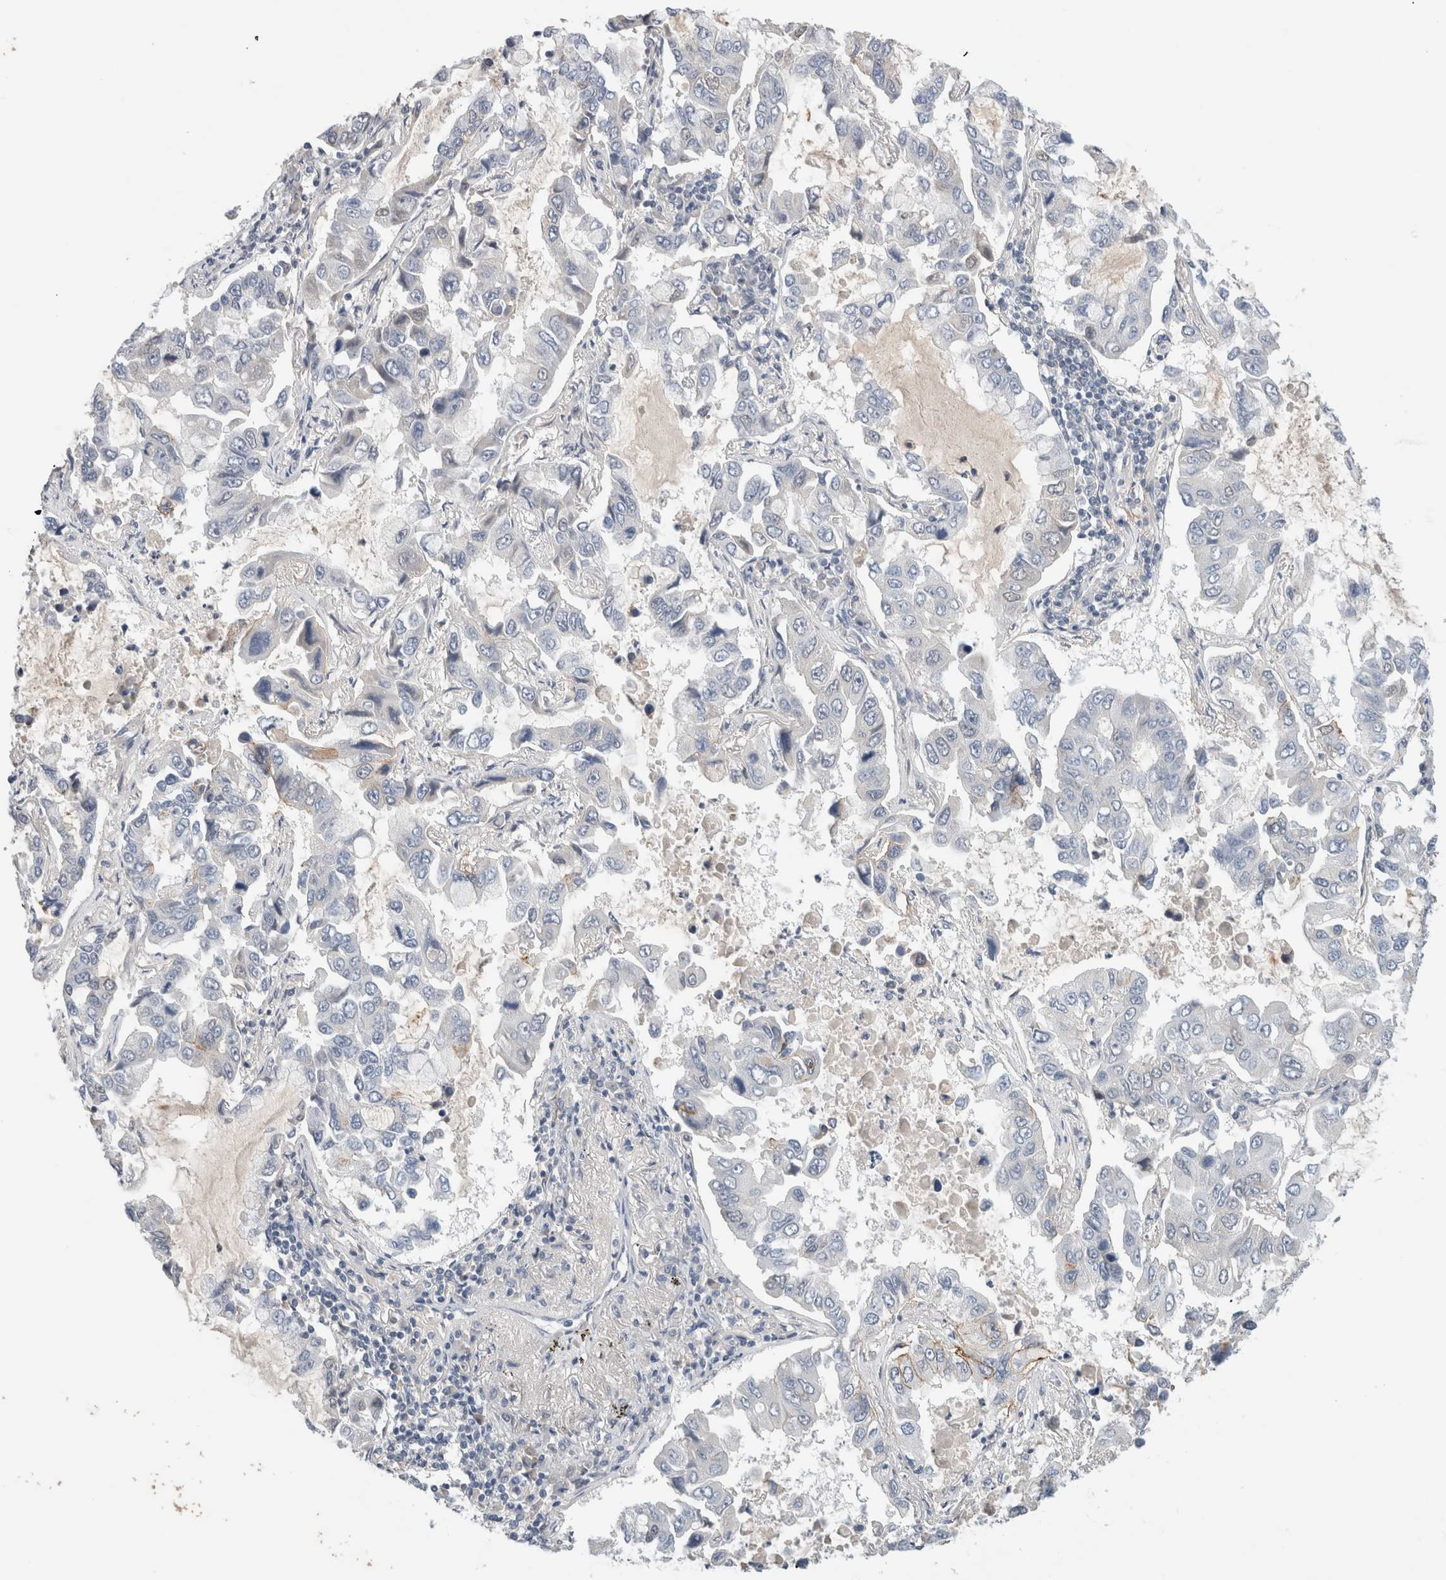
{"staining": {"intensity": "moderate", "quantity": "<25%", "location": "cytoplasmic/membranous"}, "tissue": "lung cancer", "cell_type": "Tumor cells", "image_type": "cancer", "snomed": [{"axis": "morphology", "description": "Adenocarcinoma, NOS"}, {"axis": "topography", "description": "Lung"}], "caption": "This image reveals IHC staining of lung cancer (adenocarcinoma), with low moderate cytoplasmic/membranous staining in about <25% of tumor cells.", "gene": "HCN3", "patient": {"sex": "male", "age": 64}}